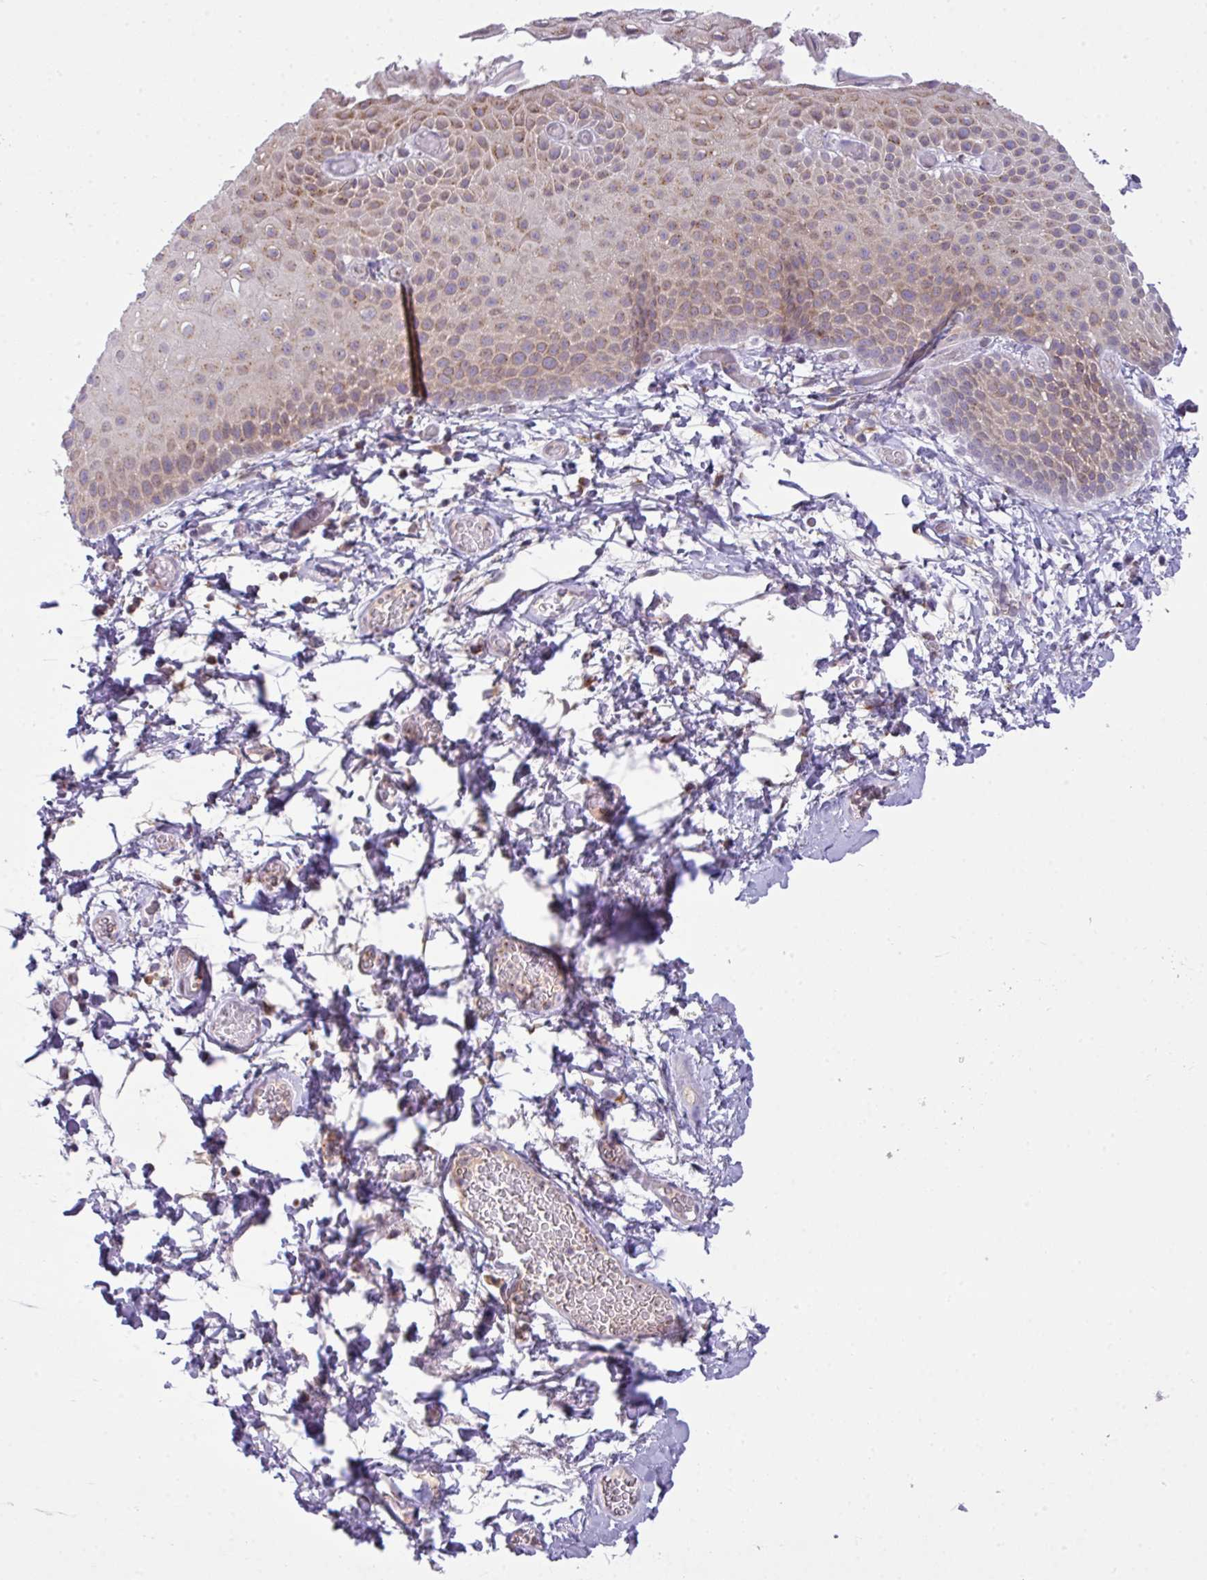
{"staining": {"intensity": "moderate", "quantity": "25%-75%", "location": "cytoplasmic/membranous"}, "tissue": "skin", "cell_type": "Epidermal cells", "image_type": "normal", "snomed": [{"axis": "morphology", "description": "Normal tissue, NOS"}, {"axis": "morphology", "description": "Hemorrhoids"}, {"axis": "morphology", "description": "Inflammation, NOS"}, {"axis": "topography", "description": "Anal"}], "caption": "DAB immunohistochemical staining of unremarkable human skin exhibits moderate cytoplasmic/membranous protein positivity in about 25%-75% of epidermal cells. Immunohistochemistry stains the protein in brown and the nuclei are stained blue.", "gene": "VTI1A", "patient": {"sex": "male", "age": 60}}